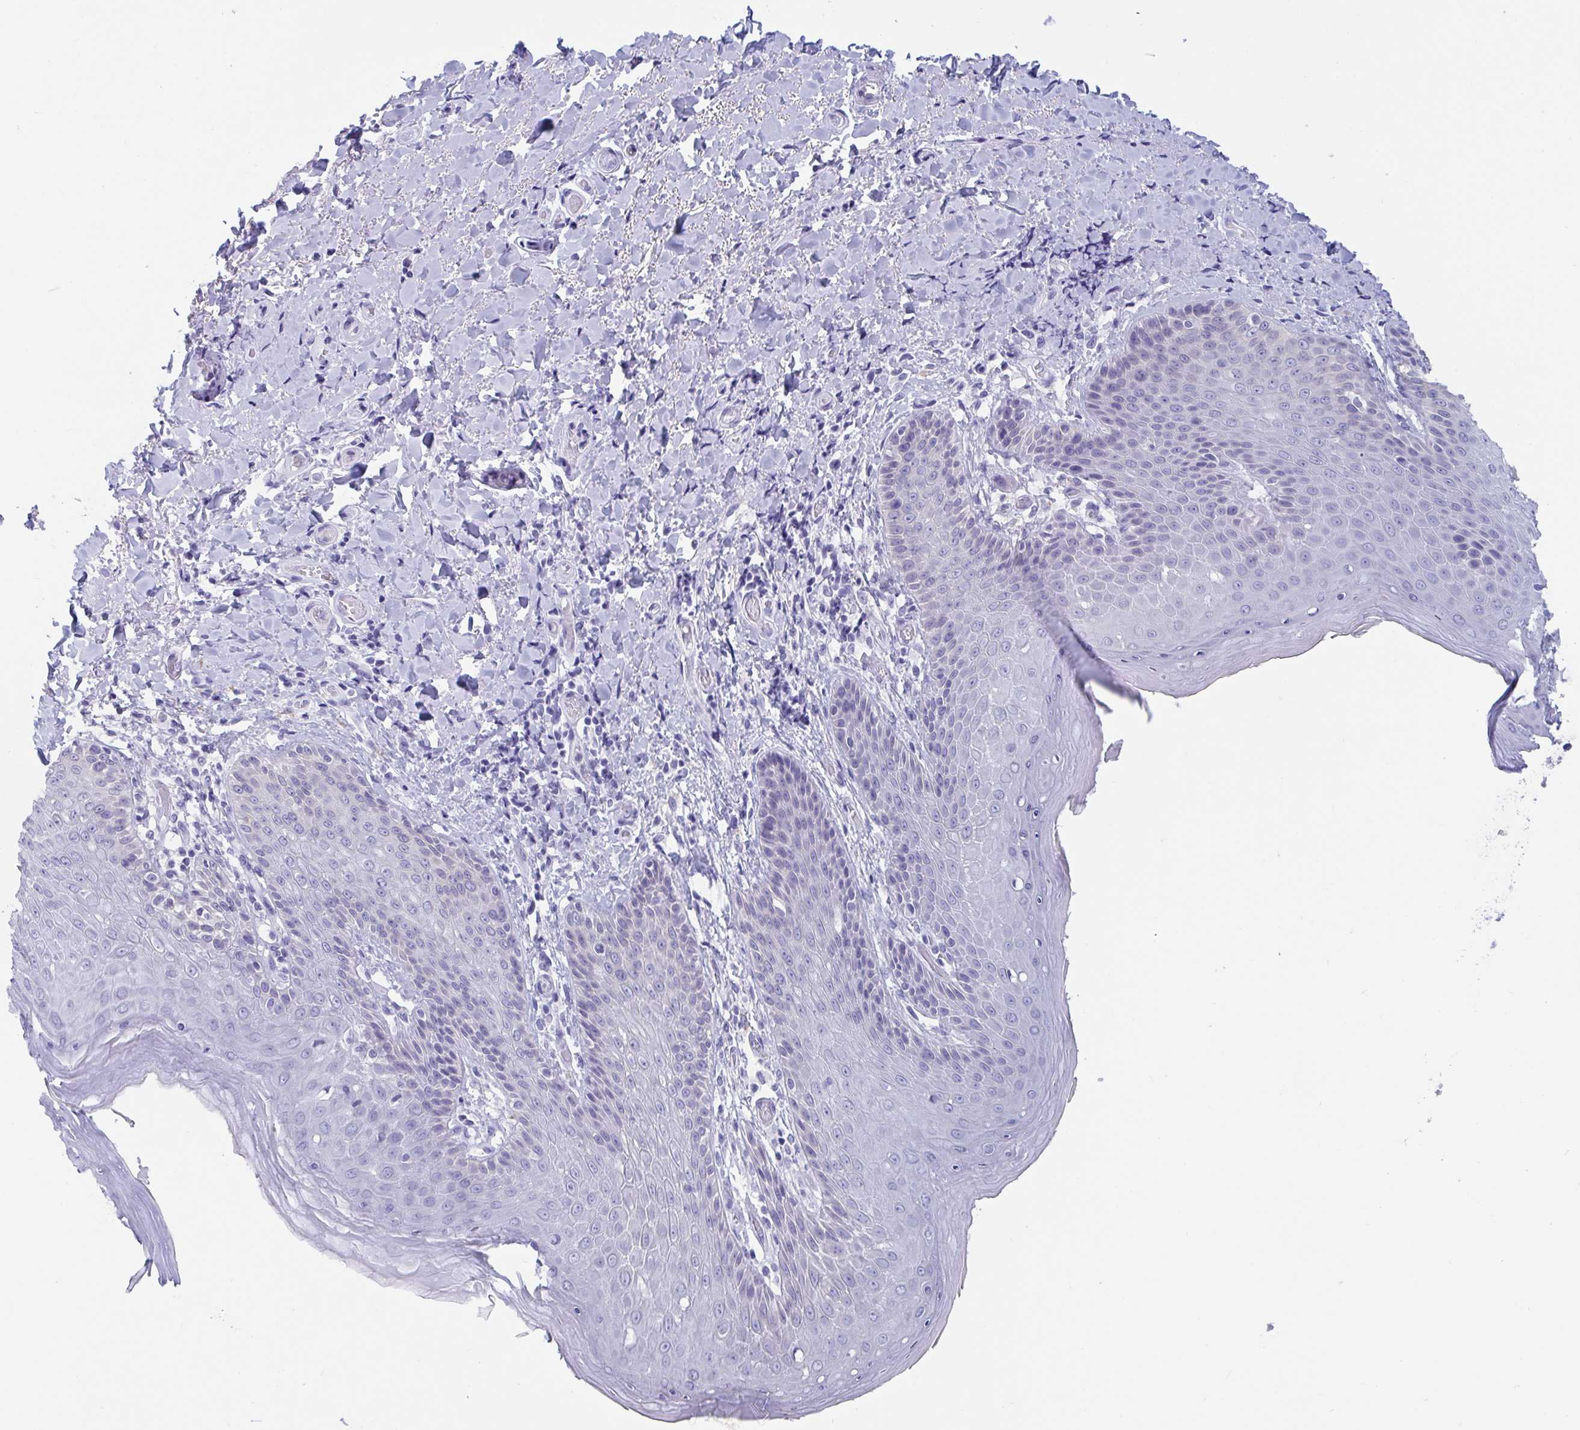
{"staining": {"intensity": "negative", "quantity": "none", "location": "none"}, "tissue": "skin", "cell_type": "Epidermal cells", "image_type": "normal", "snomed": [{"axis": "morphology", "description": "Normal tissue, NOS"}, {"axis": "topography", "description": "Anal"}, {"axis": "topography", "description": "Peripheral nerve tissue"}], "caption": "High magnification brightfield microscopy of normal skin stained with DAB (3,3'-diaminobenzidine) (brown) and counterstained with hematoxylin (blue): epidermal cells show no significant positivity.", "gene": "CDX4", "patient": {"sex": "male", "age": 51}}